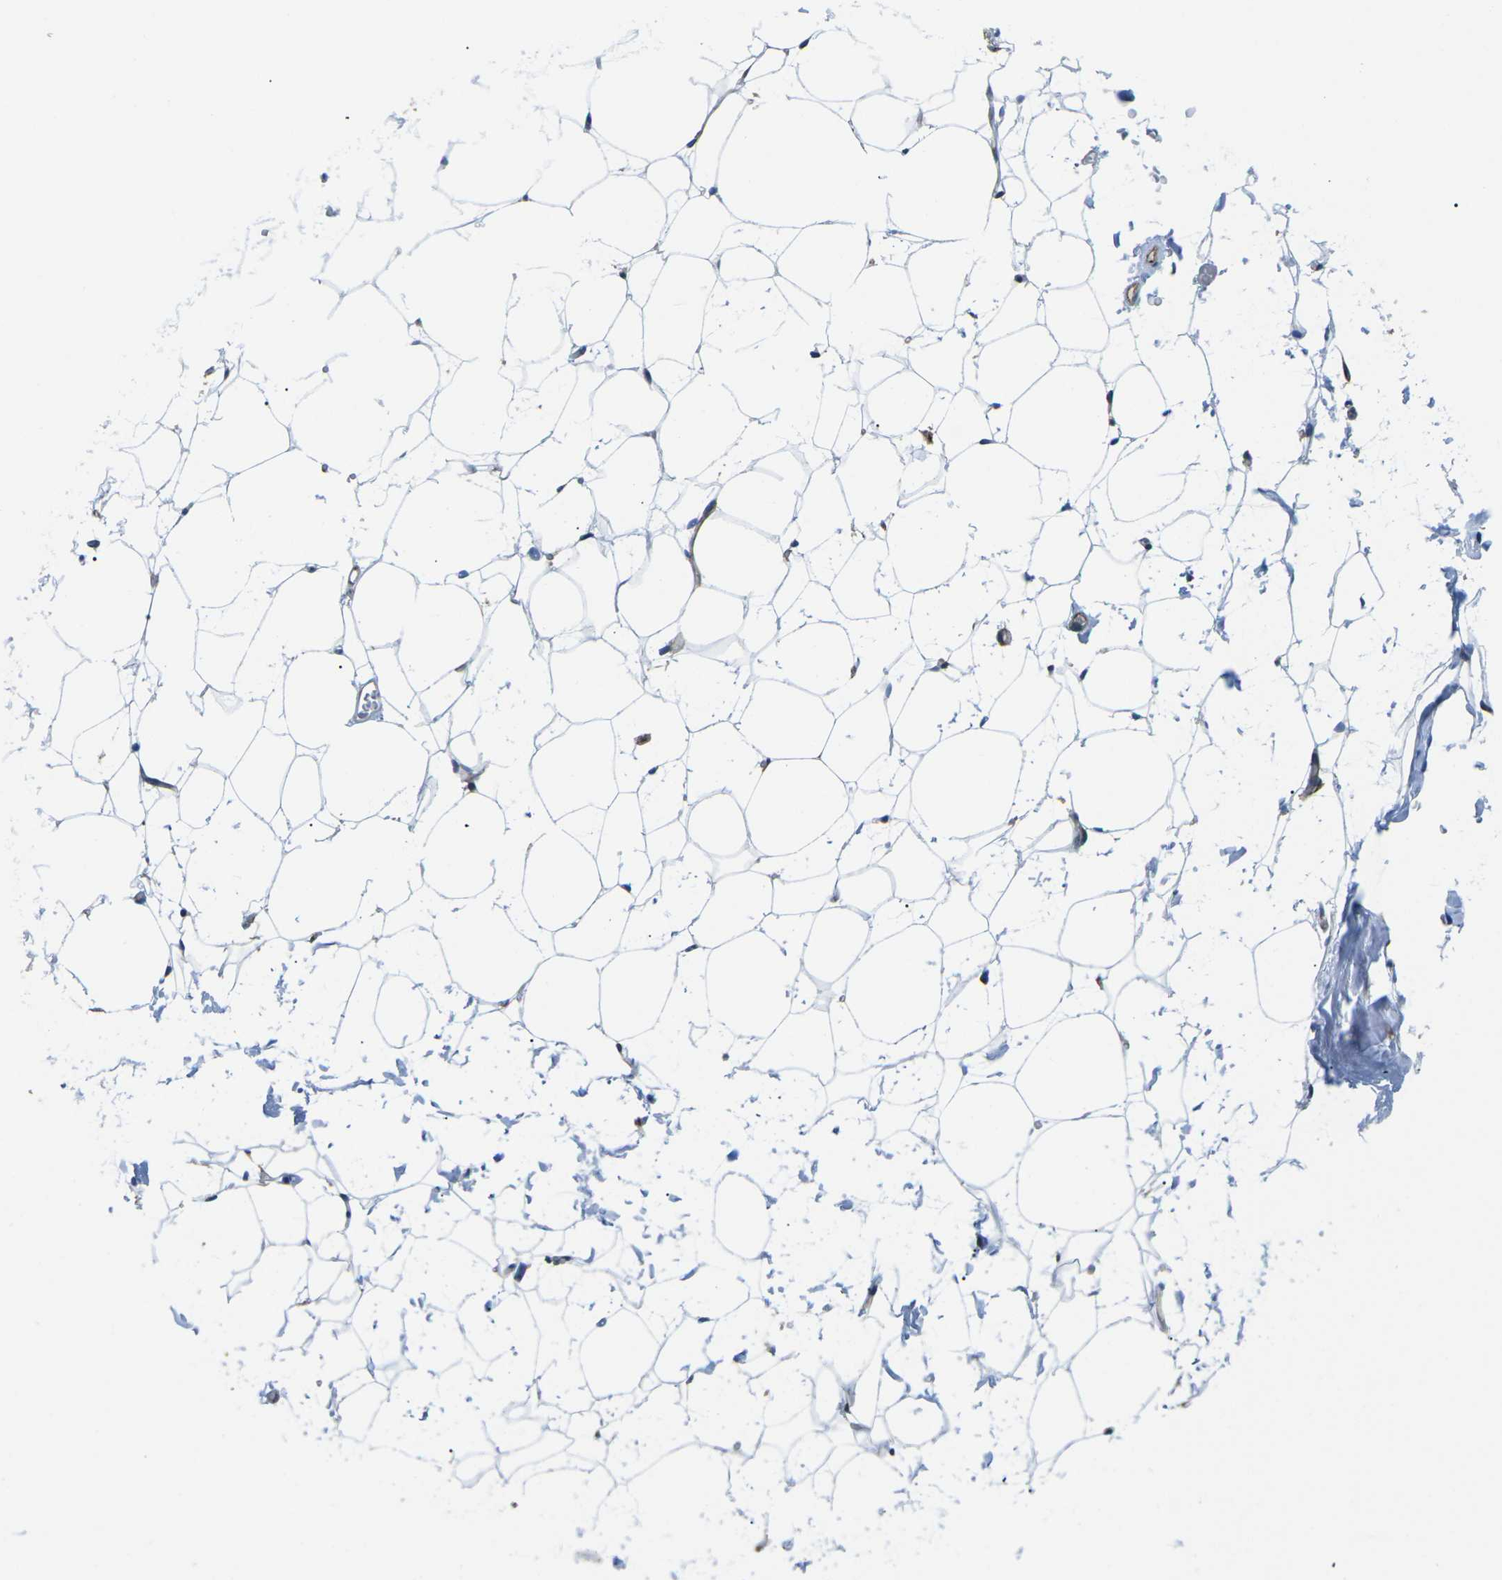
{"staining": {"intensity": "weak", "quantity": "25%-75%", "location": "cytoplasmic/membranous"}, "tissue": "adipose tissue", "cell_type": "Adipocytes", "image_type": "normal", "snomed": [{"axis": "morphology", "description": "Normal tissue, NOS"}, {"axis": "topography", "description": "Breast"}, {"axis": "topography", "description": "Soft tissue"}], "caption": "IHC image of unremarkable adipose tissue stained for a protein (brown), which demonstrates low levels of weak cytoplasmic/membranous staining in approximately 25%-75% of adipocytes.", "gene": "TMEFF2", "patient": {"sex": "female", "age": 75}}